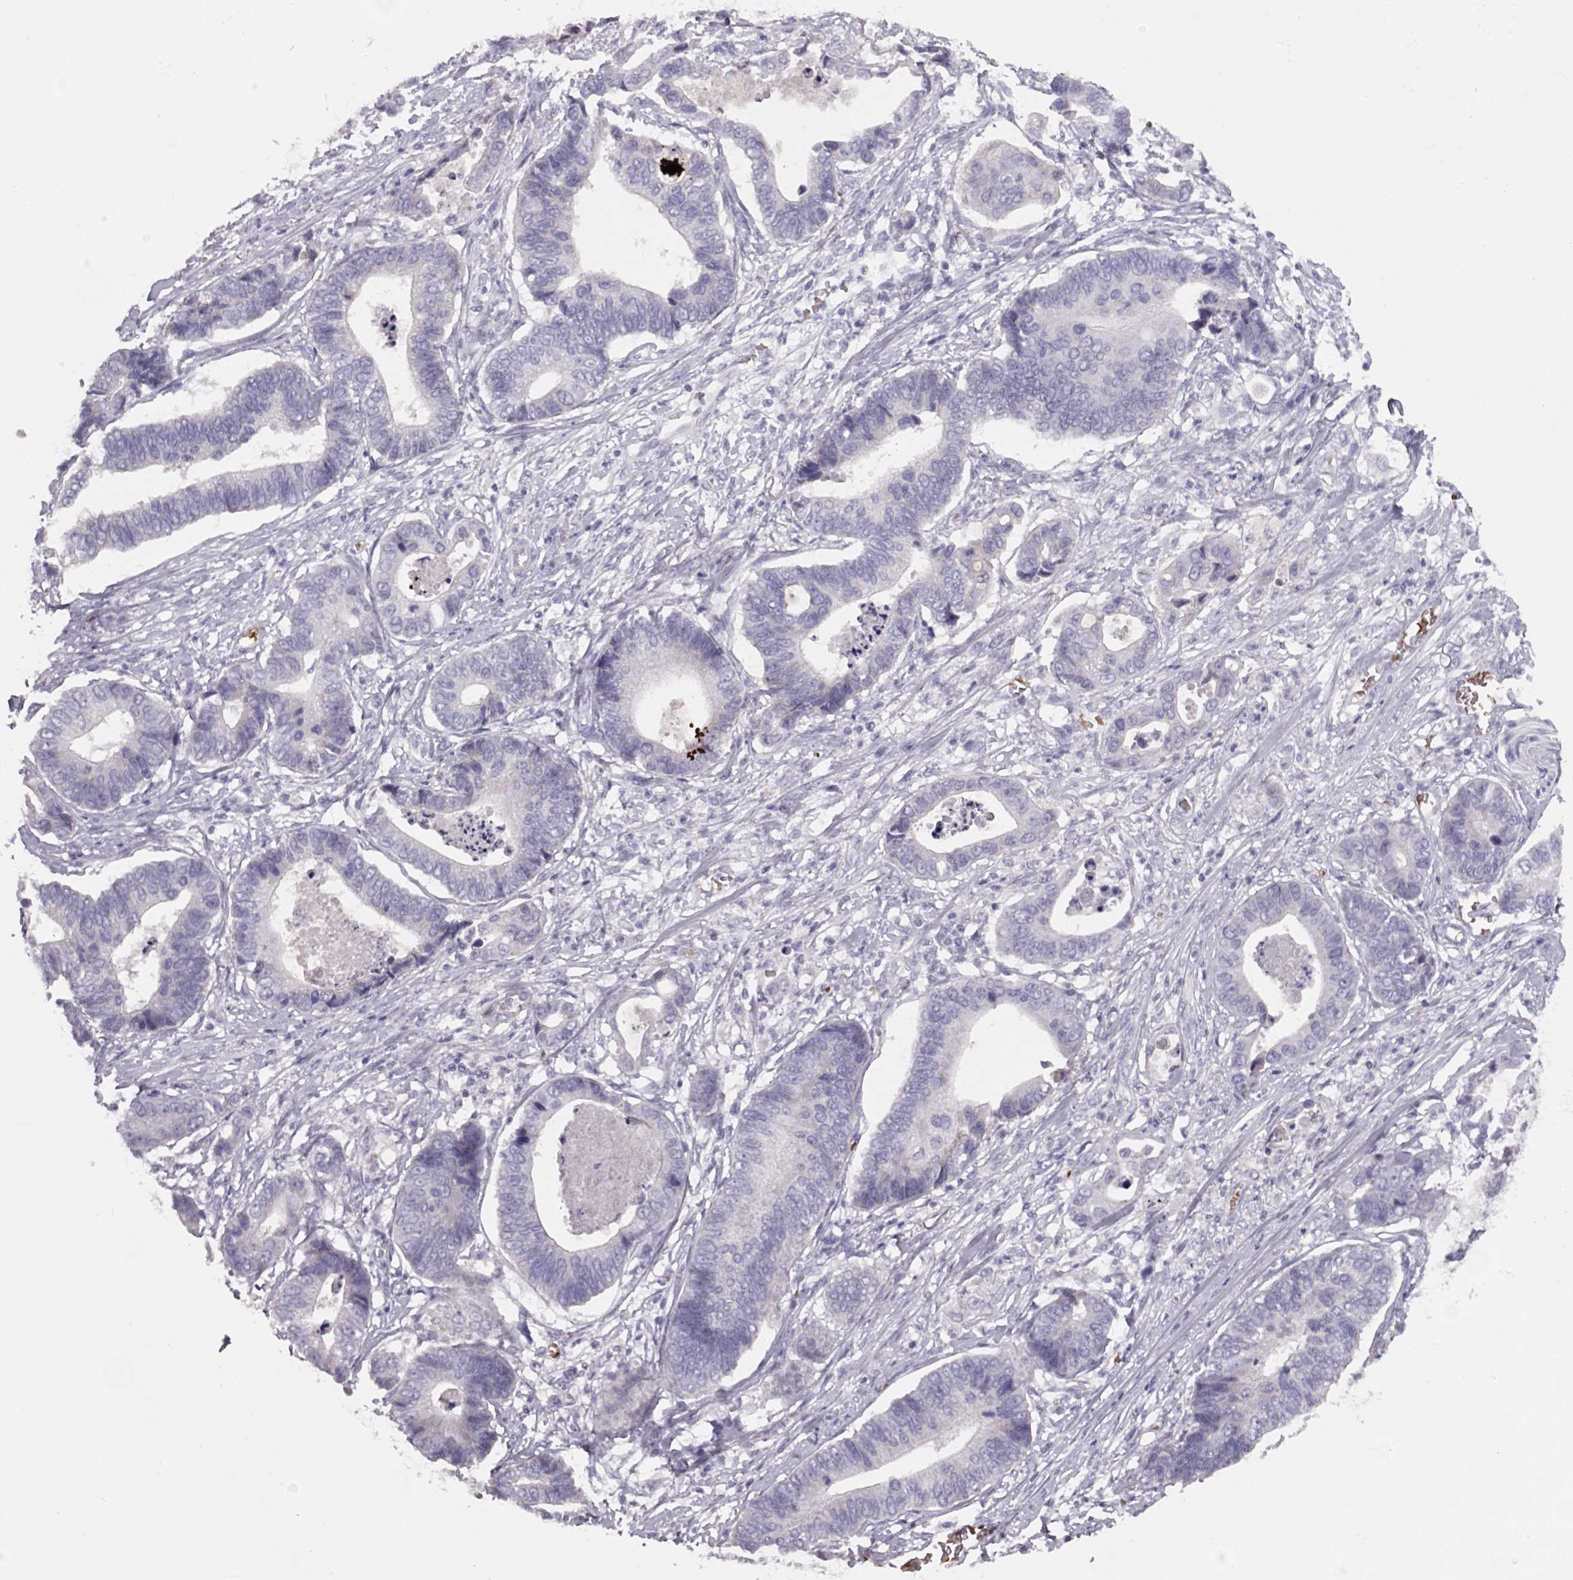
{"staining": {"intensity": "negative", "quantity": "none", "location": "none"}, "tissue": "stomach cancer", "cell_type": "Tumor cells", "image_type": "cancer", "snomed": [{"axis": "morphology", "description": "Adenocarcinoma, NOS"}, {"axis": "topography", "description": "Stomach"}], "caption": "This is a image of immunohistochemistry staining of stomach adenocarcinoma, which shows no expression in tumor cells.", "gene": "RHD", "patient": {"sex": "male", "age": 84}}